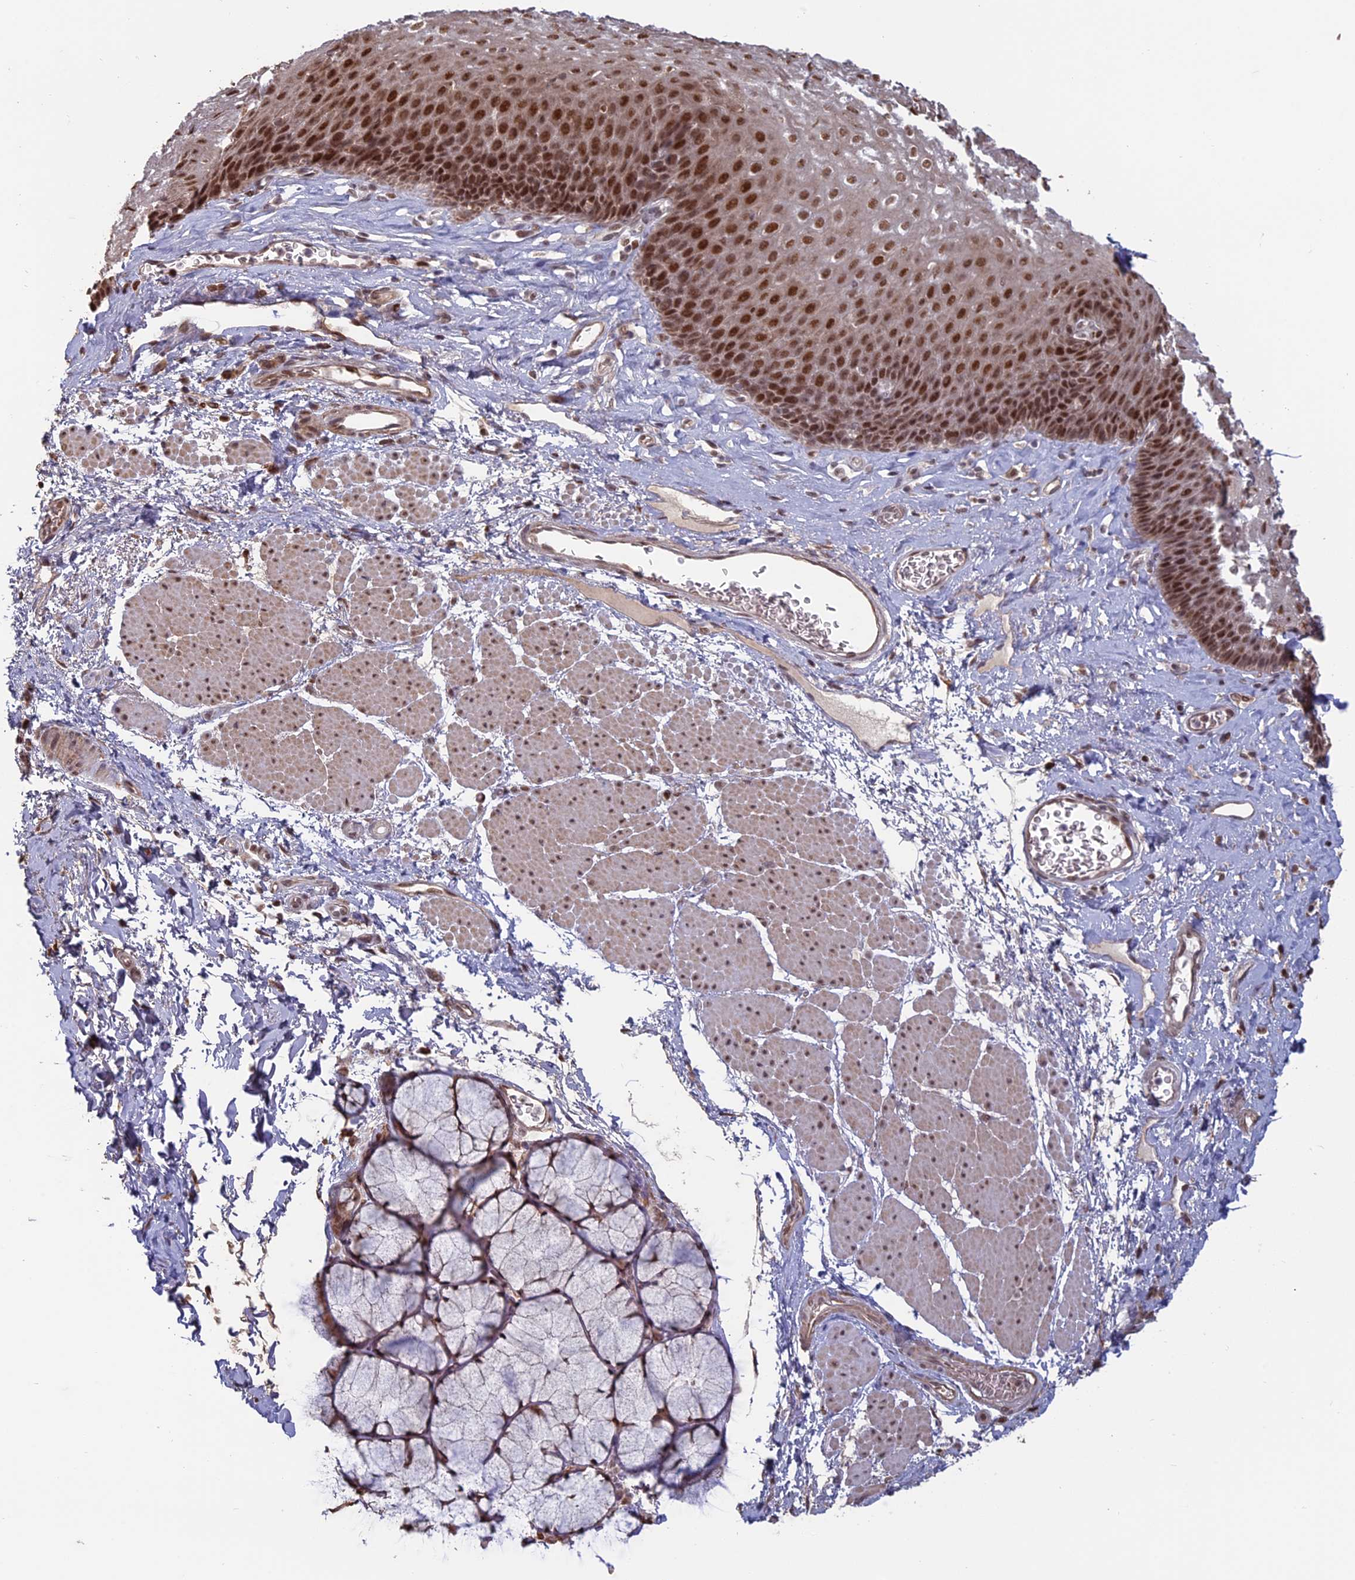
{"staining": {"intensity": "strong", "quantity": "25%-75%", "location": "nuclear"}, "tissue": "esophagus", "cell_type": "Squamous epithelial cells", "image_type": "normal", "snomed": [{"axis": "morphology", "description": "Normal tissue, NOS"}, {"axis": "topography", "description": "Esophagus"}], "caption": "Benign esophagus was stained to show a protein in brown. There is high levels of strong nuclear expression in approximately 25%-75% of squamous epithelial cells. Nuclei are stained in blue.", "gene": "MFAP1", "patient": {"sex": "female", "age": 66}}